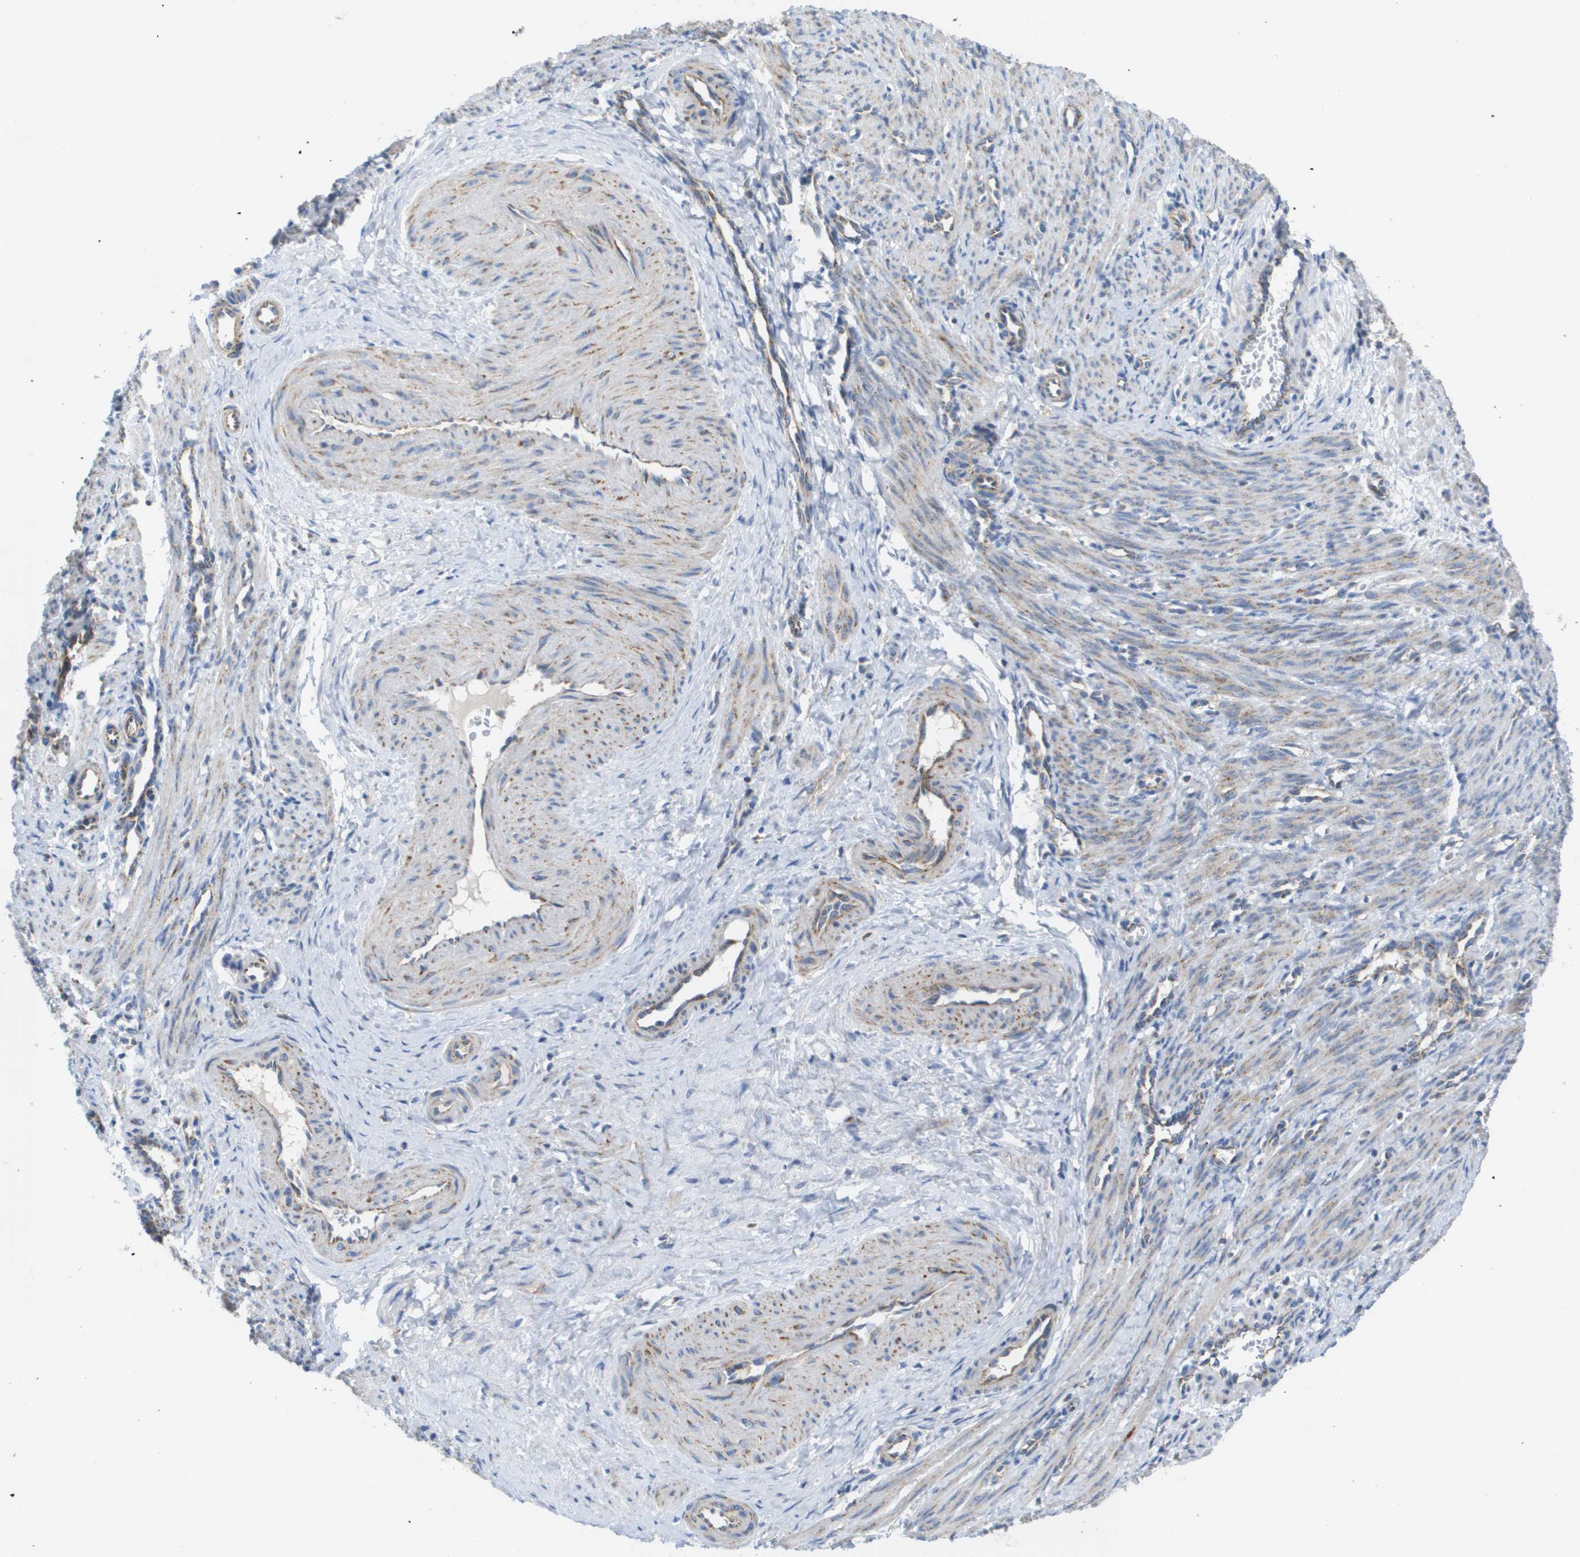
{"staining": {"intensity": "weak", "quantity": "<25%", "location": "cytoplasmic/membranous"}, "tissue": "smooth muscle", "cell_type": "Smooth muscle cells", "image_type": "normal", "snomed": [{"axis": "morphology", "description": "Normal tissue, NOS"}, {"axis": "topography", "description": "Endometrium"}], "caption": "Smooth muscle cells are negative for protein expression in unremarkable human smooth muscle. The staining was performed using DAB (3,3'-diaminobenzidine) to visualize the protein expression in brown, while the nuclei were stained in blue with hematoxylin (Magnification: 20x).", "gene": "FIS1", "patient": {"sex": "female", "age": 33}}